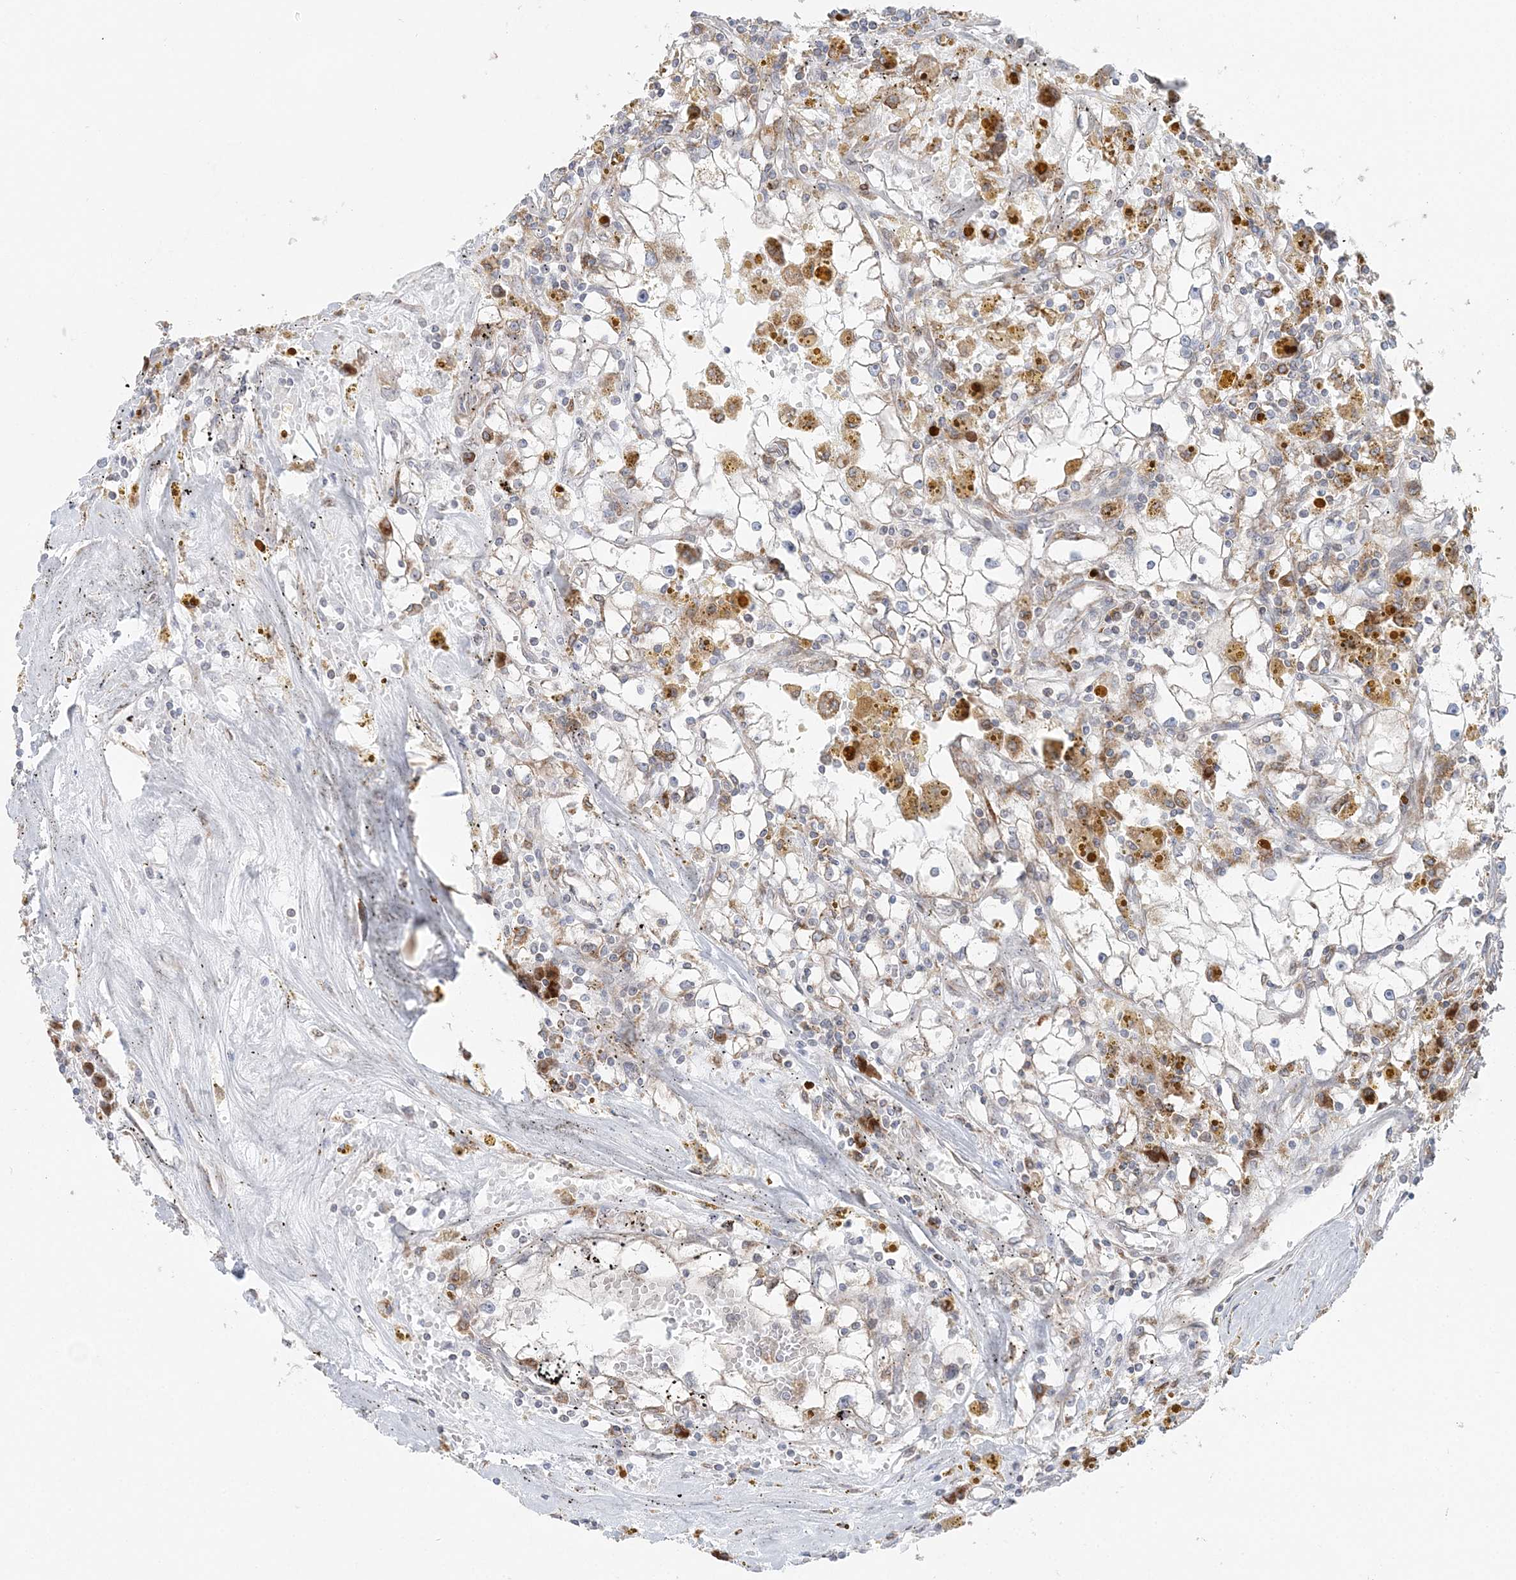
{"staining": {"intensity": "negative", "quantity": "none", "location": "none"}, "tissue": "renal cancer", "cell_type": "Tumor cells", "image_type": "cancer", "snomed": [{"axis": "morphology", "description": "Adenocarcinoma, NOS"}, {"axis": "topography", "description": "Kidney"}], "caption": "The immunohistochemistry micrograph has no significant expression in tumor cells of renal adenocarcinoma tissue. (DAB (3,3'-diaminobenzidine) immunohistochemistry (IHC), high magnification).", "gene": "TMED10", "patient": {"sex": "male", "age": 56}}